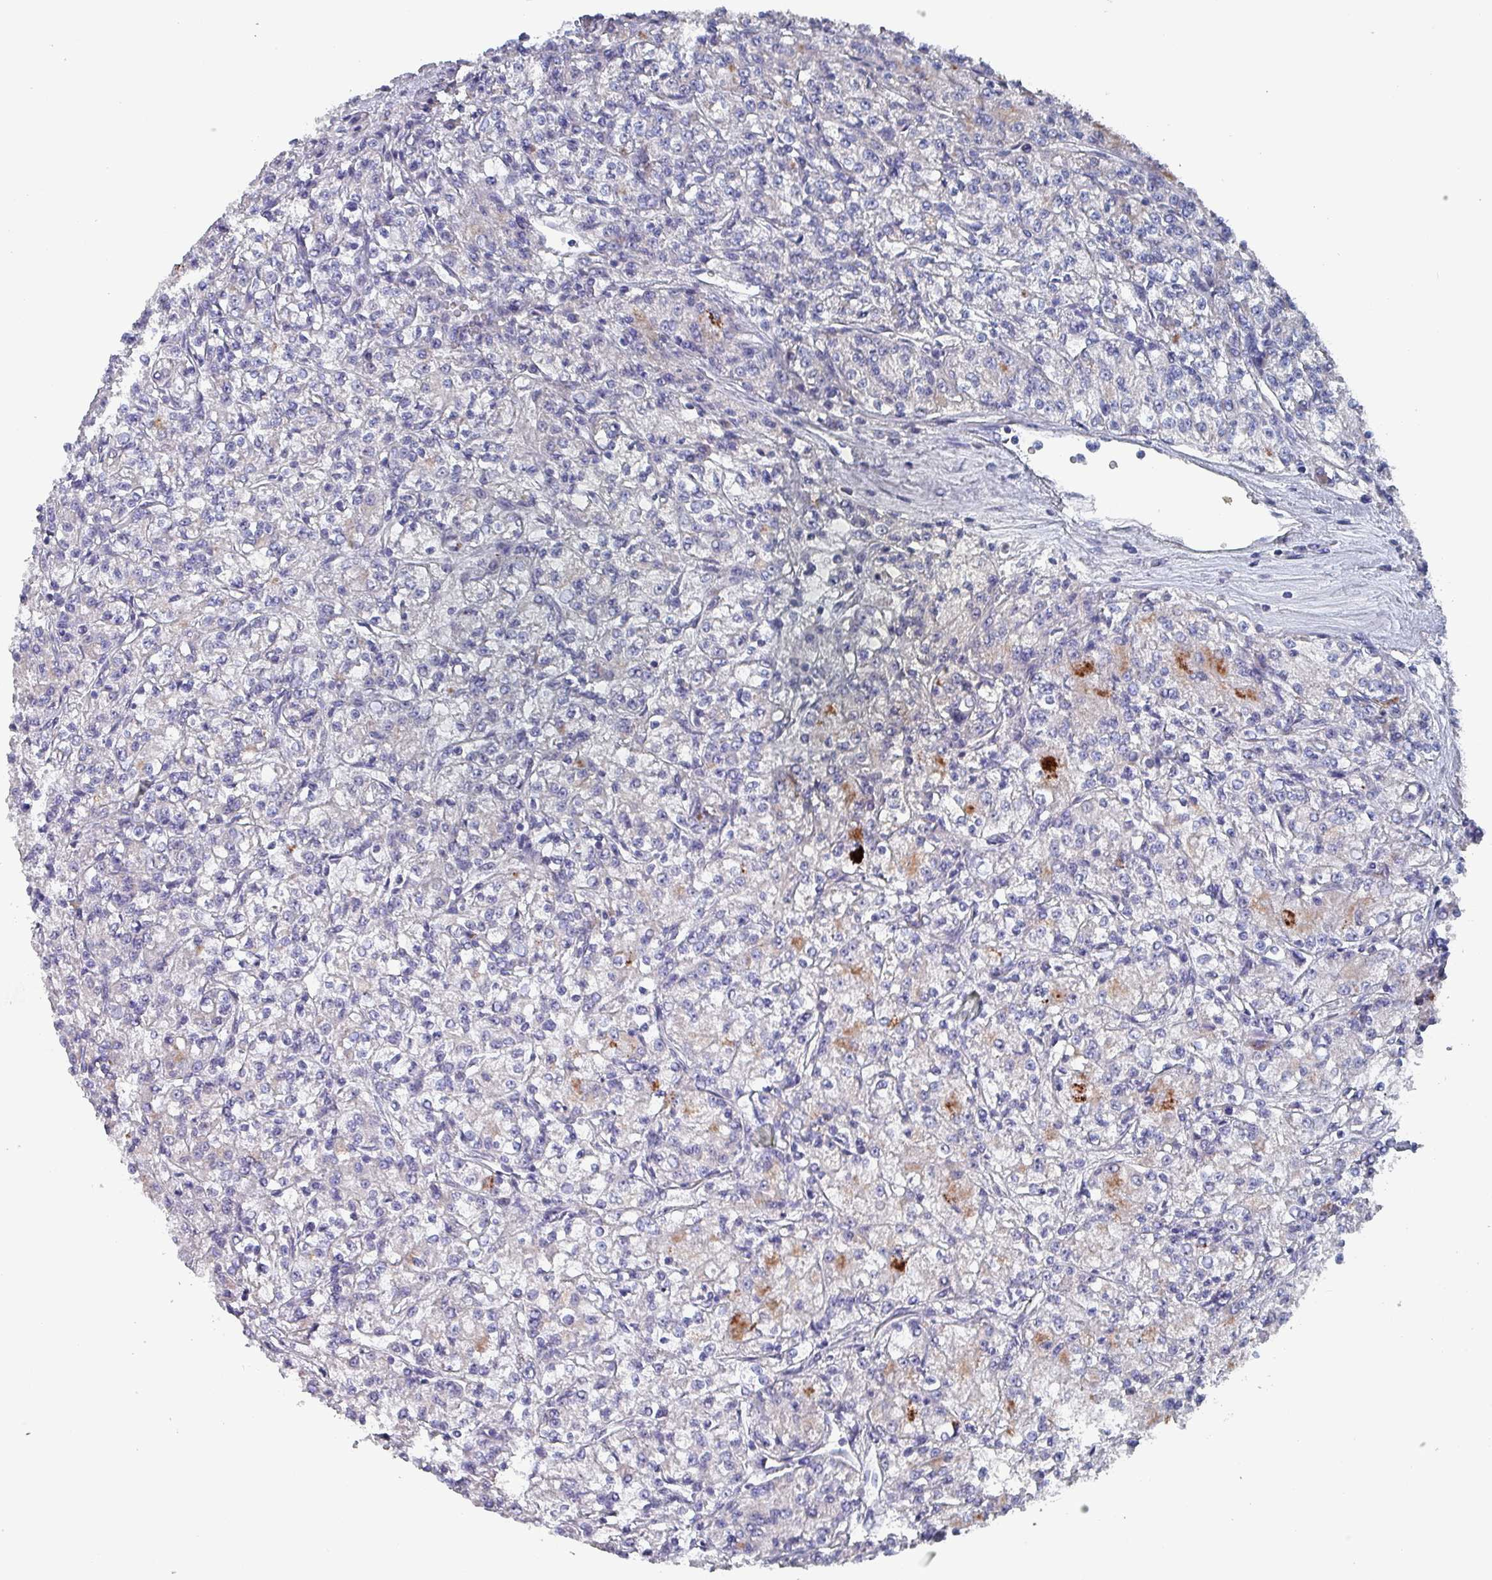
{"staining": {"intensity": "moderate", "quantity": "<25%", "location": "cytoplasmic/membranous"}, "tissue": "renal cancer", "cell_type": "Tumor cells", "image_type": "cancer", "snomed": [{"axis": "morphology", "description": "Adenocarcinoma, NOS"}, {"axis": "topography", "description": "Kidney"}], "caption": "Renal adenocarcinoma stained with a protein marker demonstrates moderate staining in tumor cells.", "gene": "DRD5", "patient": {"sex": "female", "age": 59}}